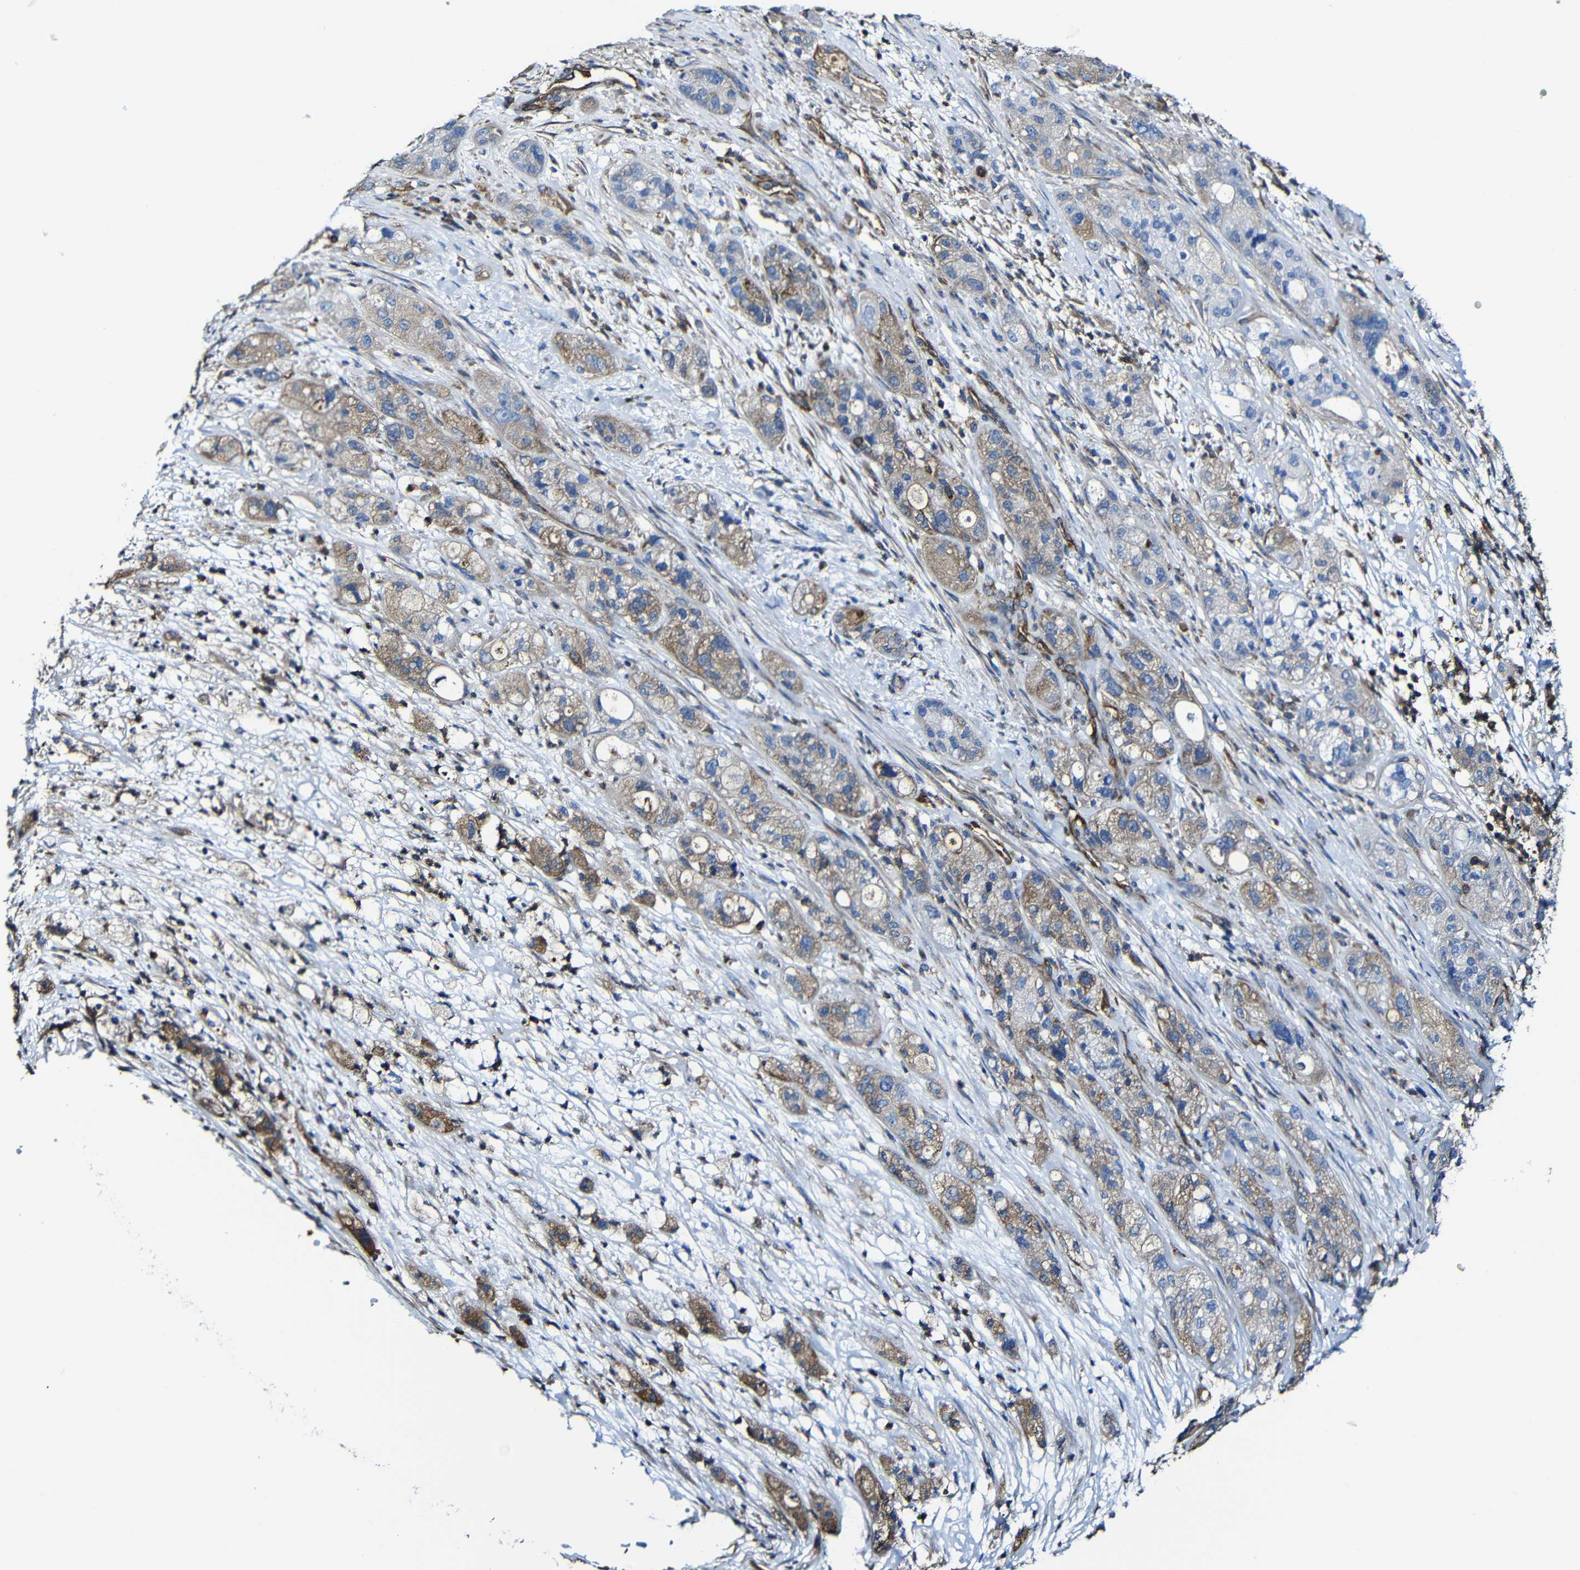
{"staining": {"intensity": "moderate", "quantity": ">75%", "location": "cytoplasmic/membranous"}, "tissue": "pancreatic cancer", "cell_type": "Tumor cells", "image_type": "cancer", "snomed": [{"axis": "morphology", "description": "Adenocarcinoma, NOS"}, {"axis": "topography", "description": "Pancreas"}], "caption": "Pancreatic cancer stained with DAB (3,3'-diaminobenzidine) immunohistochemistry exhibits medium levels of moderate cytoplasmic/membranous positivity in approximately >75% of tumor cells. Nuclei are stained in blue.", "gene": "MSN", "patient": {"sex": "female", "age": 78}}